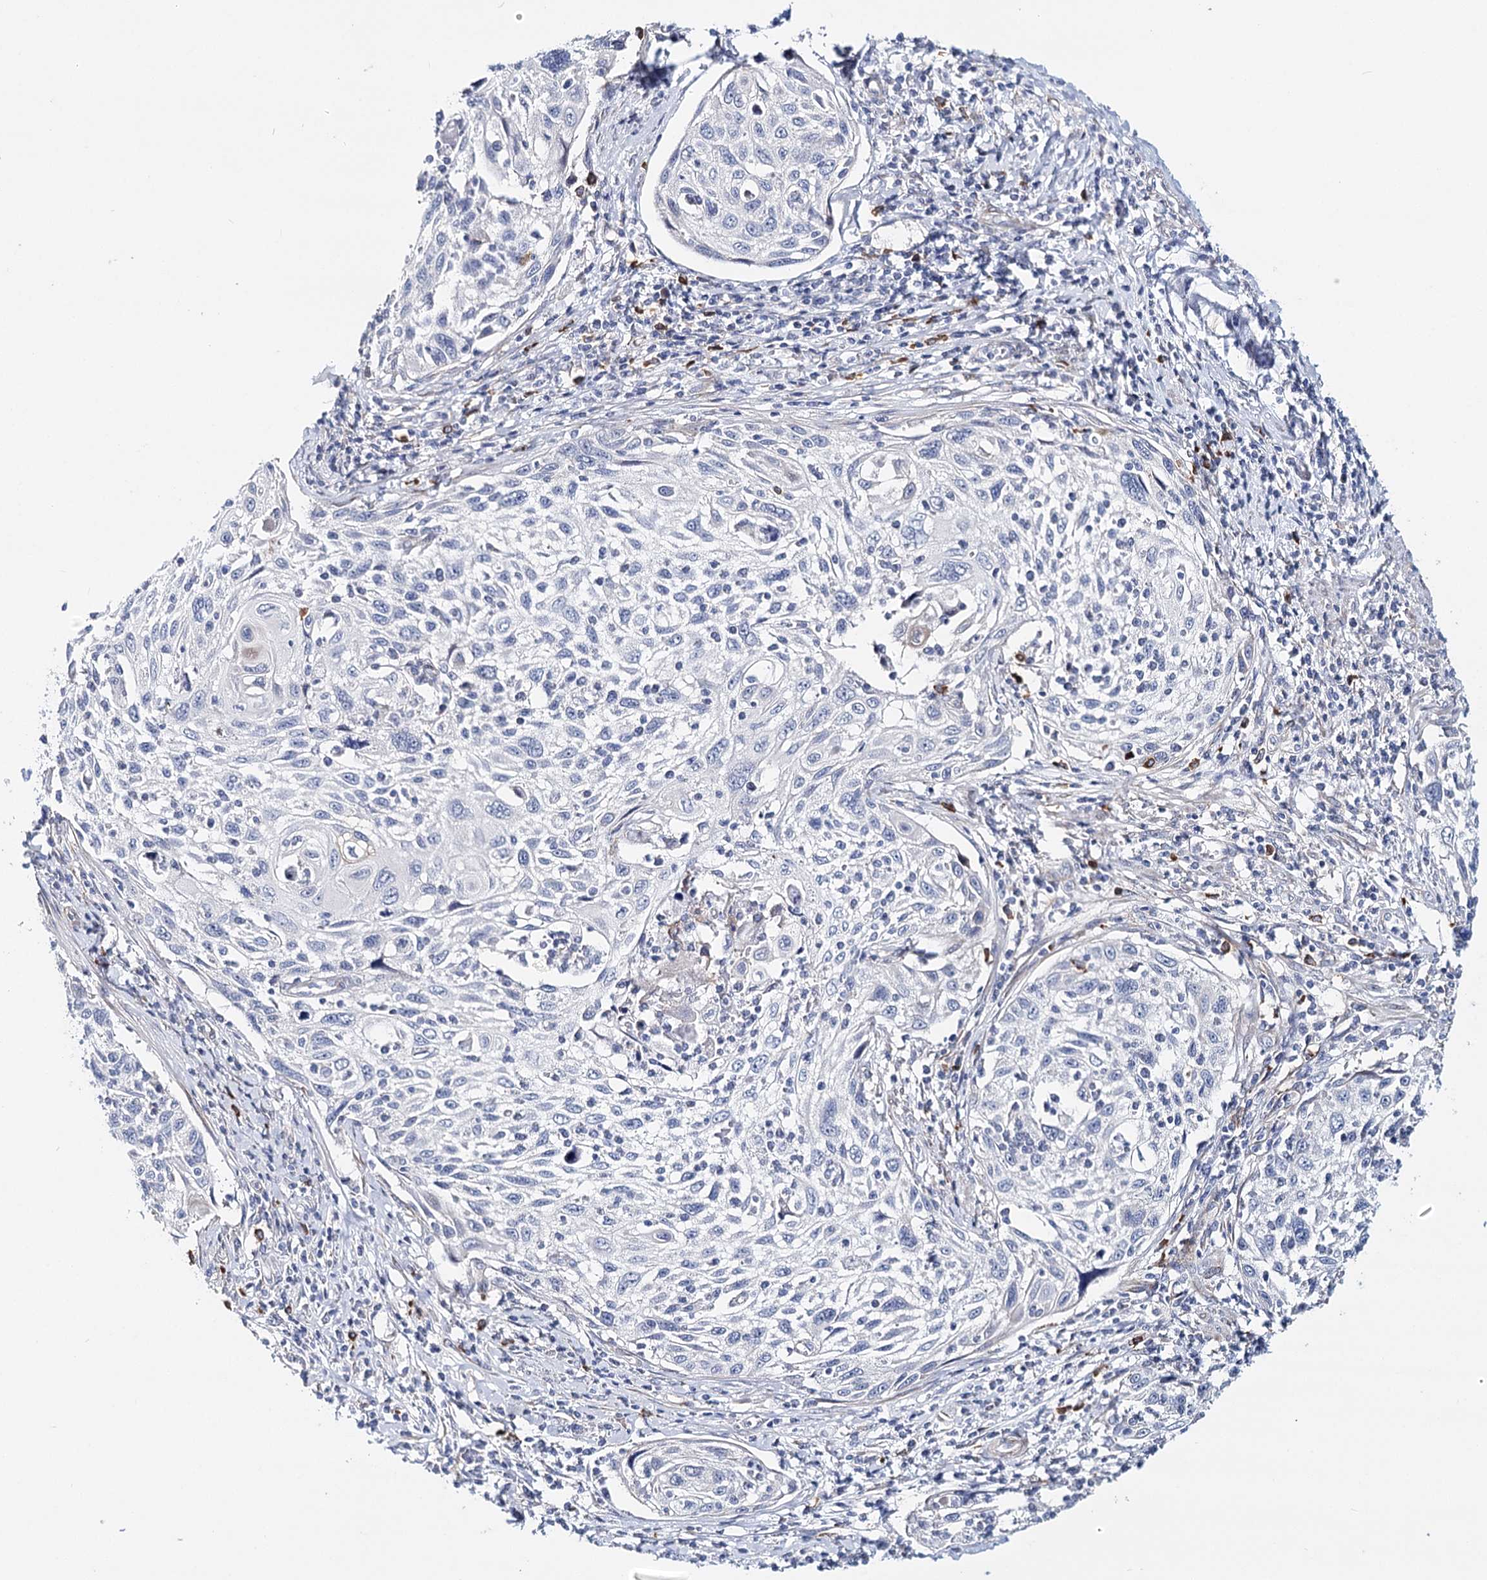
{"staining": {"intensity": "negative", "quantity": "none", "location": "none"}, "tissue": "cervical cancer", "cell_type": "Tumor cells", "image_type": "cancer", "snomed": [{"axis": "morphology", "description": "Squamous cell carcinoma, NOS"}, {"axis": "topography", "description": "Cervix"}], "caption": "Immunohistochemistry (IHC) photomicrograph of cervical cancer stained for a protein (brown), which demonstrates no positivity in tumor cells.", "gene": "TEX12", "patient": {"sex": "female", "age": 70}}